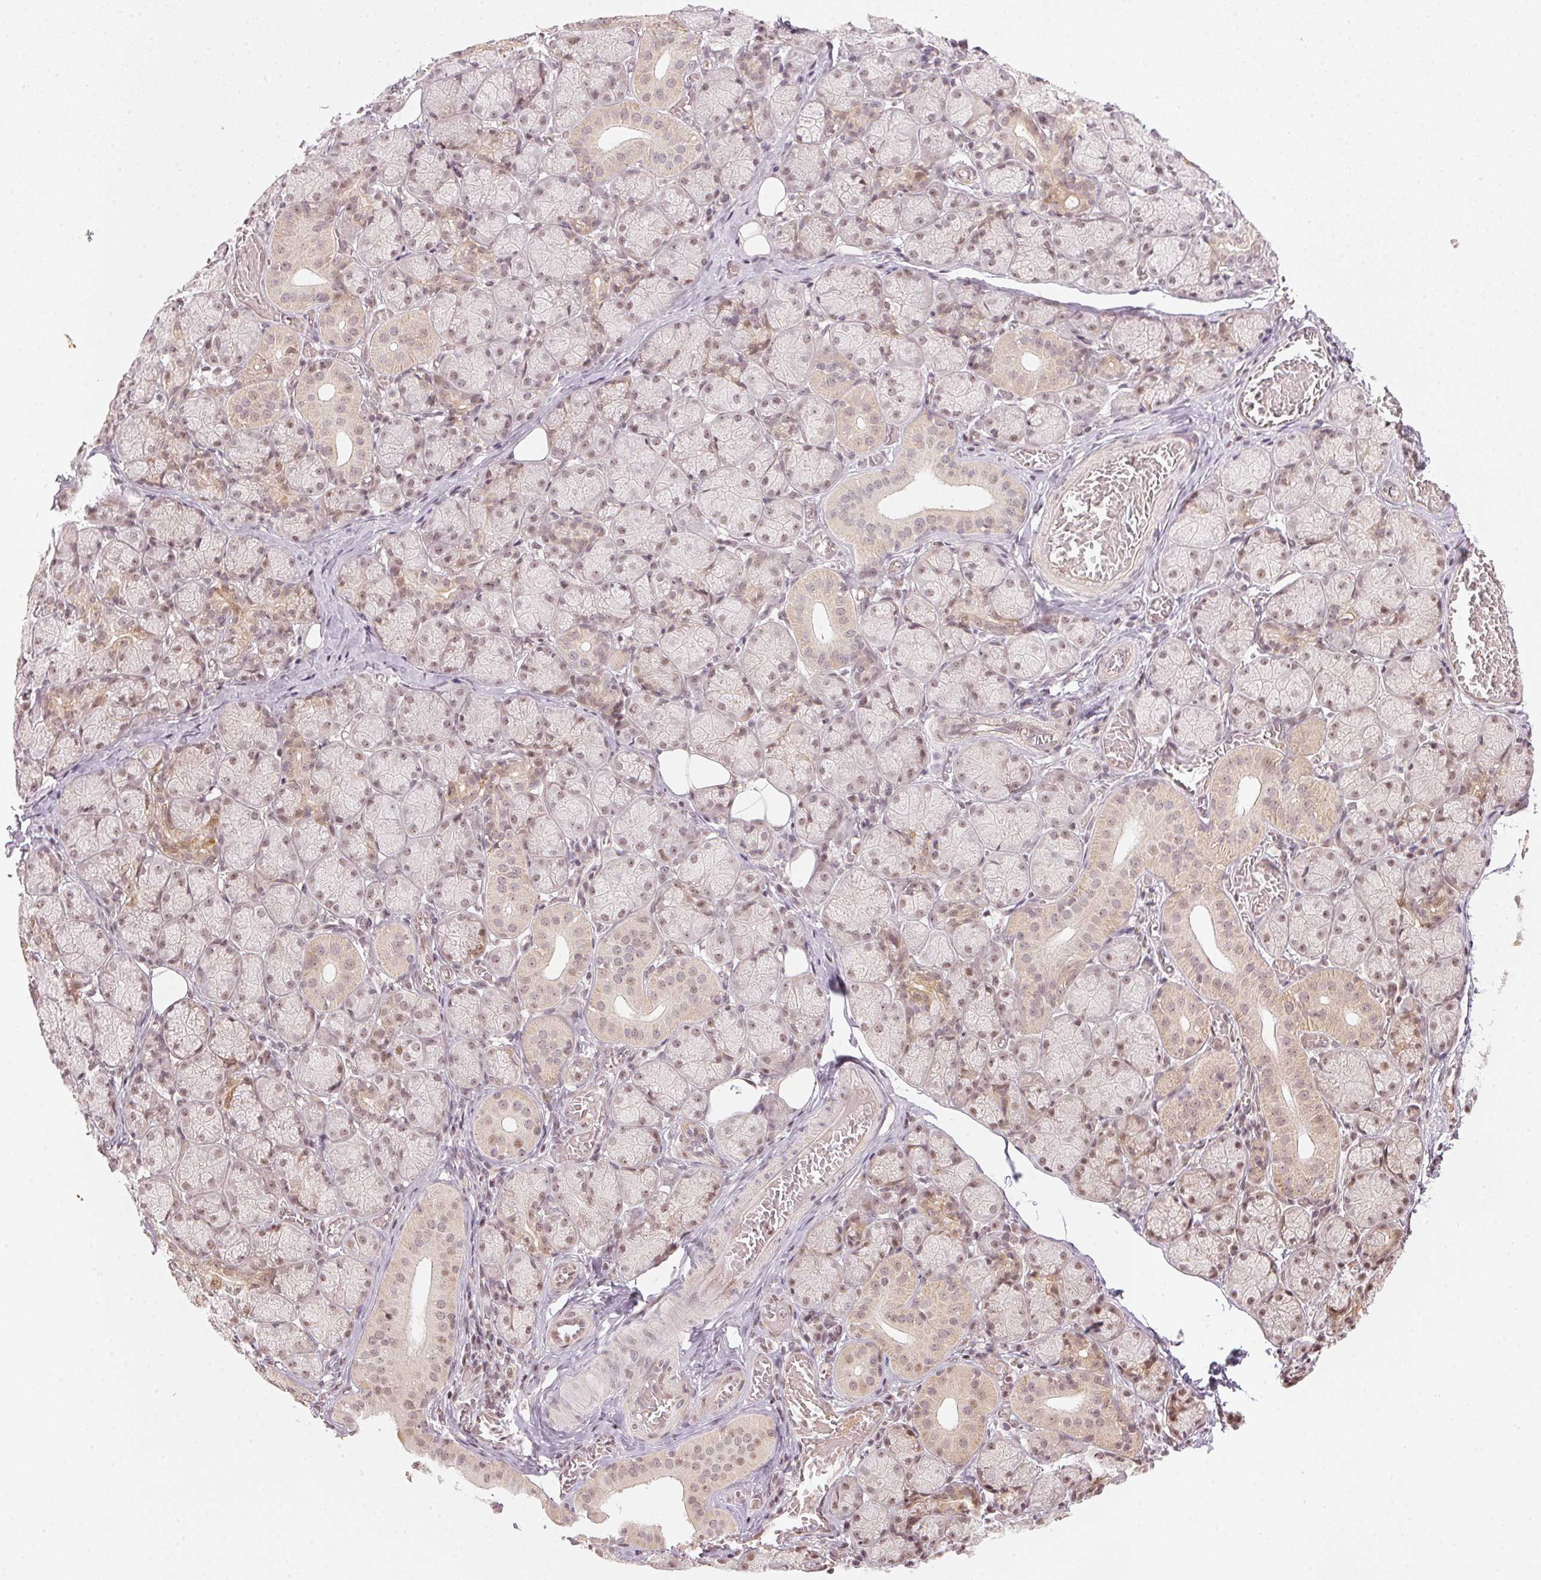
{"staining": {"intensity": "moderate", "quantity": "<25%", "location": "cytoplasmic/membranous,nuclear"}, "tissue": "salivary gland", "cell_type": "Glandular cells", "image_type": "normal", "snomed": [{"axis": "morphology", "description": "Normal tissue, NOS"}, {"axis": "topography", "description": "Salivary gland"}, {"axis": "topography", "description": "Peripheral nerve tissue"}], "caption": "Protein expression analysis of unremarkable salivary gland shows moderate cytoplasmic/membranous,nuclear staining in approximately <25% of glandular cells. (DAB = brown stain, brightfield microscopy at high magnification).", "gene": "KAT6A", "patient": {"sex": "female", "age": 24}}